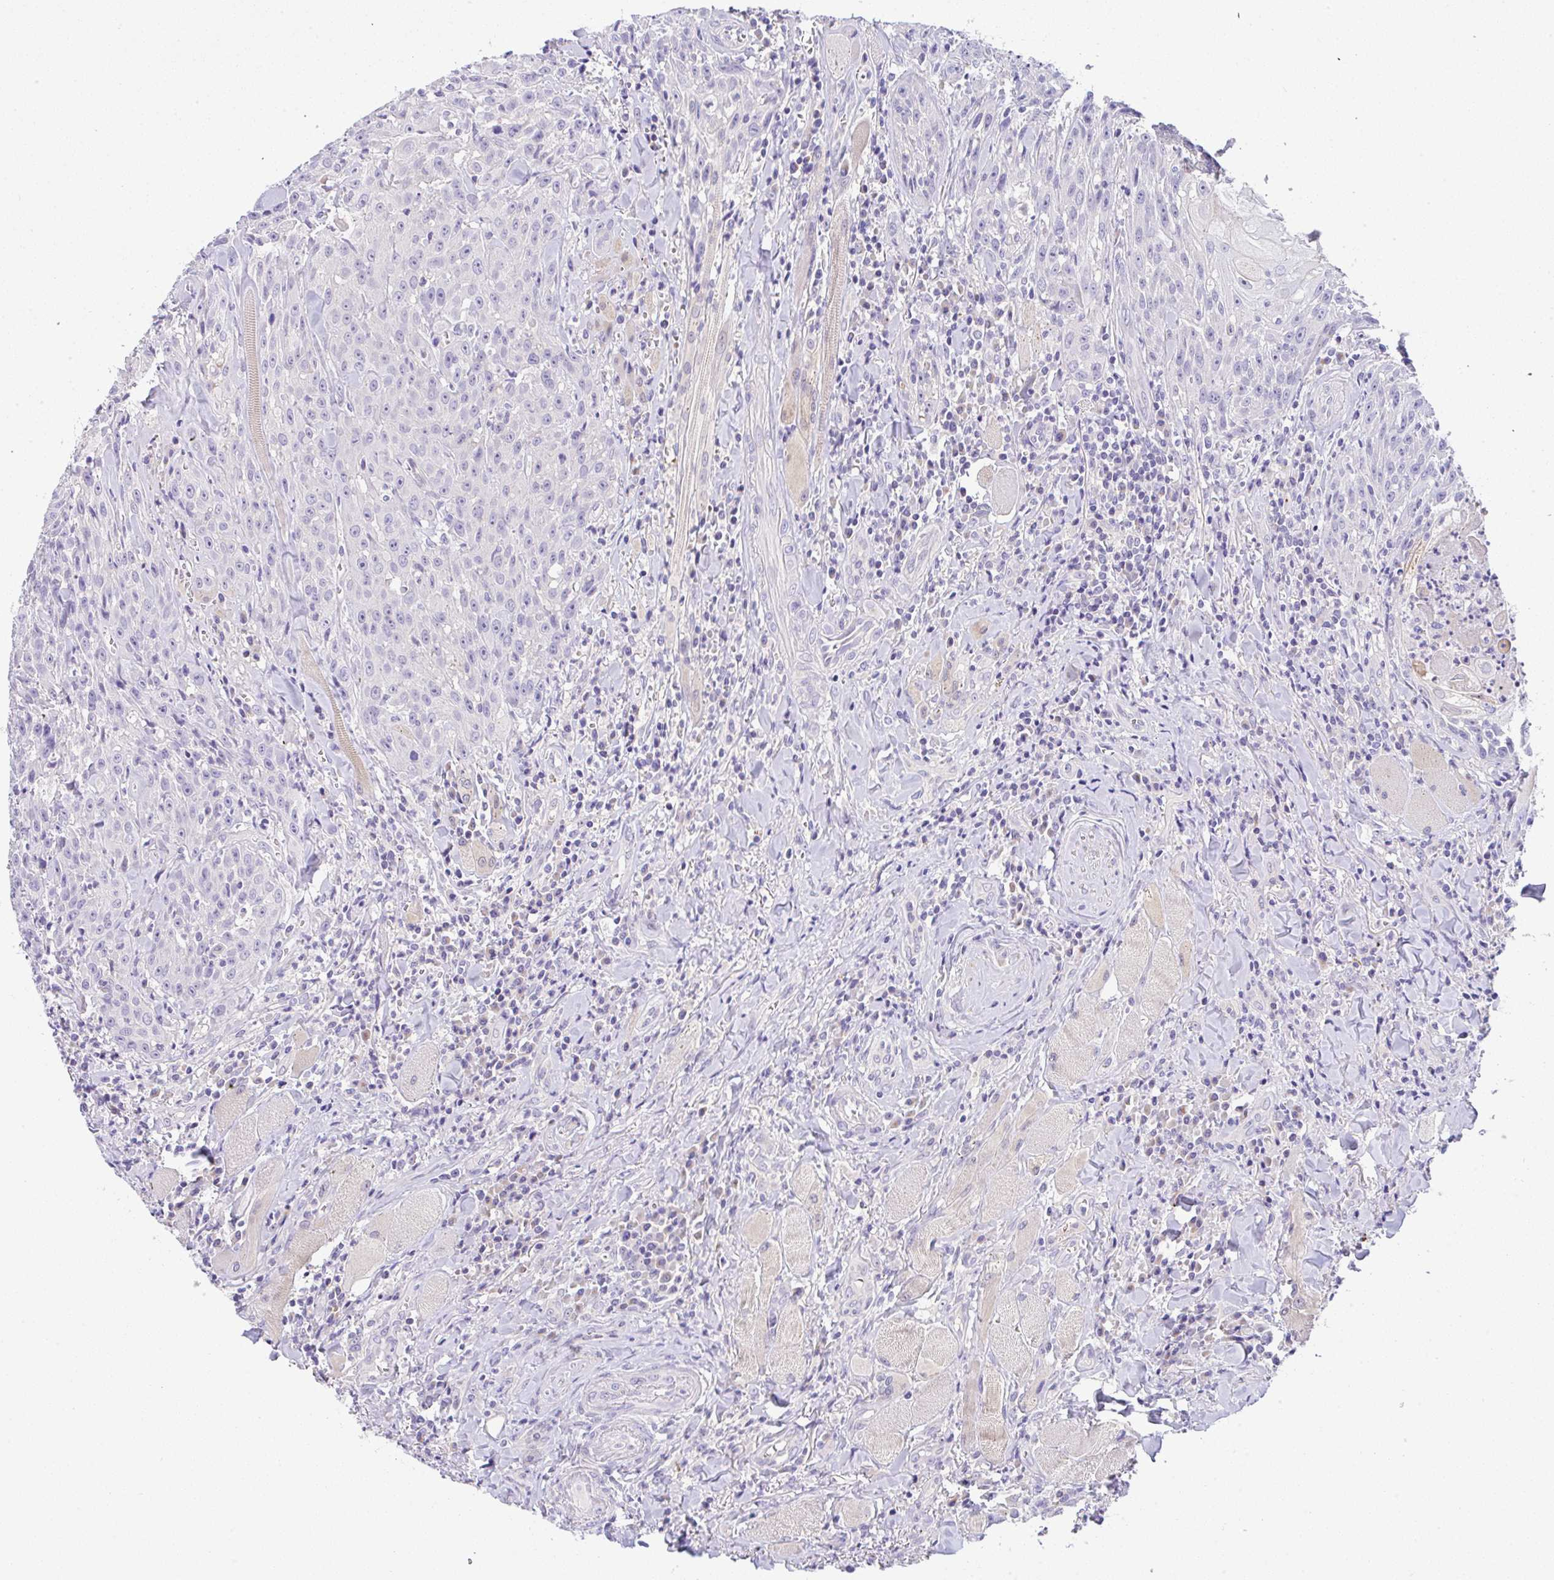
{"staining": {"intensity": "negative", "quantity": "none", "location": "none"}, "tissue": "head and neck cancer", "cell_type": "Tumor cells", "image_type": "cancer", "snomed": [{"axis": "morphology", "description": "Normal tissue, NOS"}, {"axis": "morphology", "description": "Squamous cell carcinoma, NOS"}, {"axis": "topography", "description": "Oral tissue"}, {"axis": "topography", "description": "Head-Neck"}], "caption": "An image of head and neck cancer stained for a protein exhibits no brown staining in tumor cells. (Brightfield microscopy of DAB (3,3'-diaminobenzidine) IHC at high magnification).", "gene": "SERPINE3", "patient": {"sex": "female", "age": 70}}